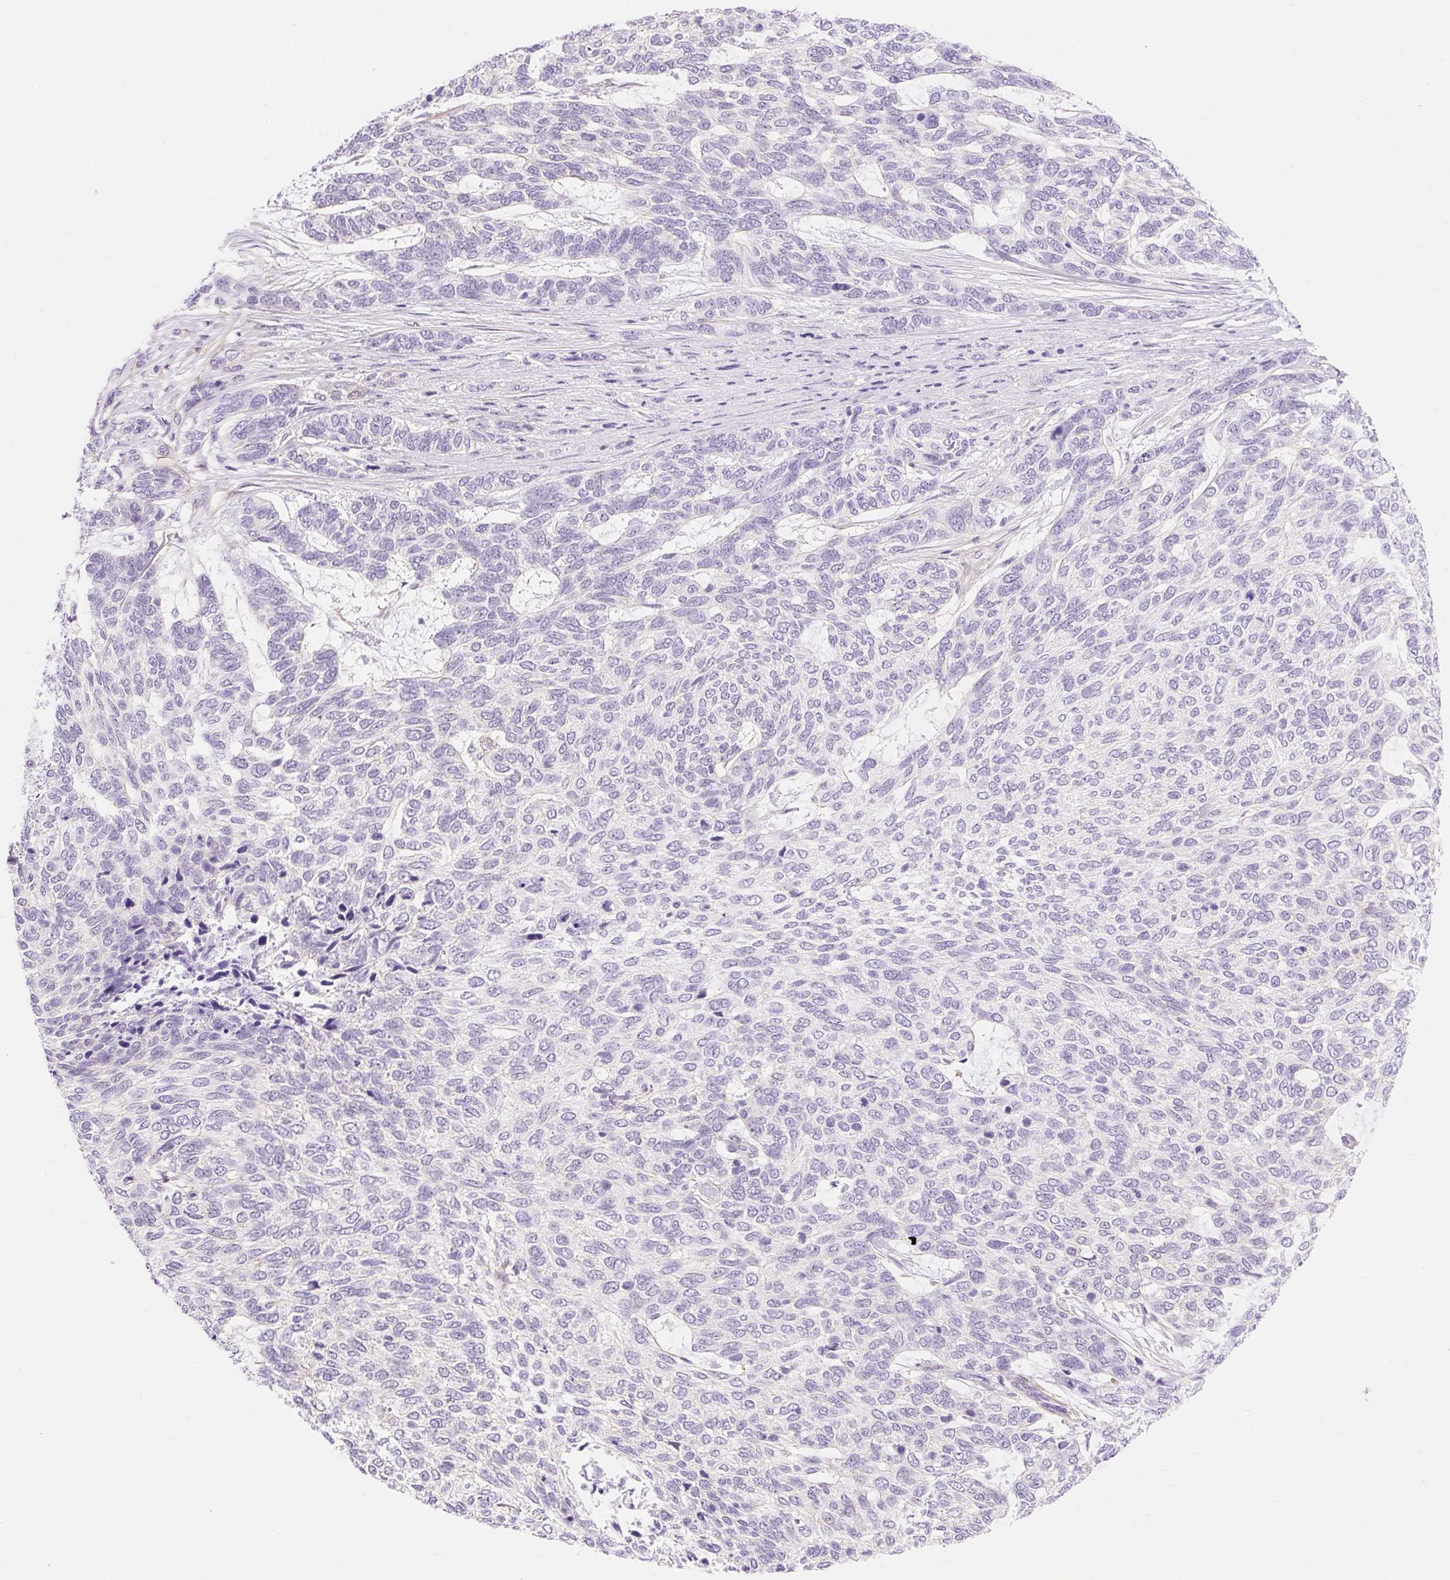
{"staining": {"intensity": "negative", "quantity": "none", "location": "none"}, "tissue": "skin cancer", "cell_type": "Tumor cells", "image_type": "cancer", "snomed": [{"axis": "morphology", "description": "Basal cell carcinoma"}, {"axis": "topography", "description": "Skin"}], "caption": "Skin cancer (basal cell carcinoma) stained for a protein using immunohistochemistry (IHC) shows no expression tumor cells.", "gene": "OBP2A", "patient": {"sex": "female", "age": 65}}